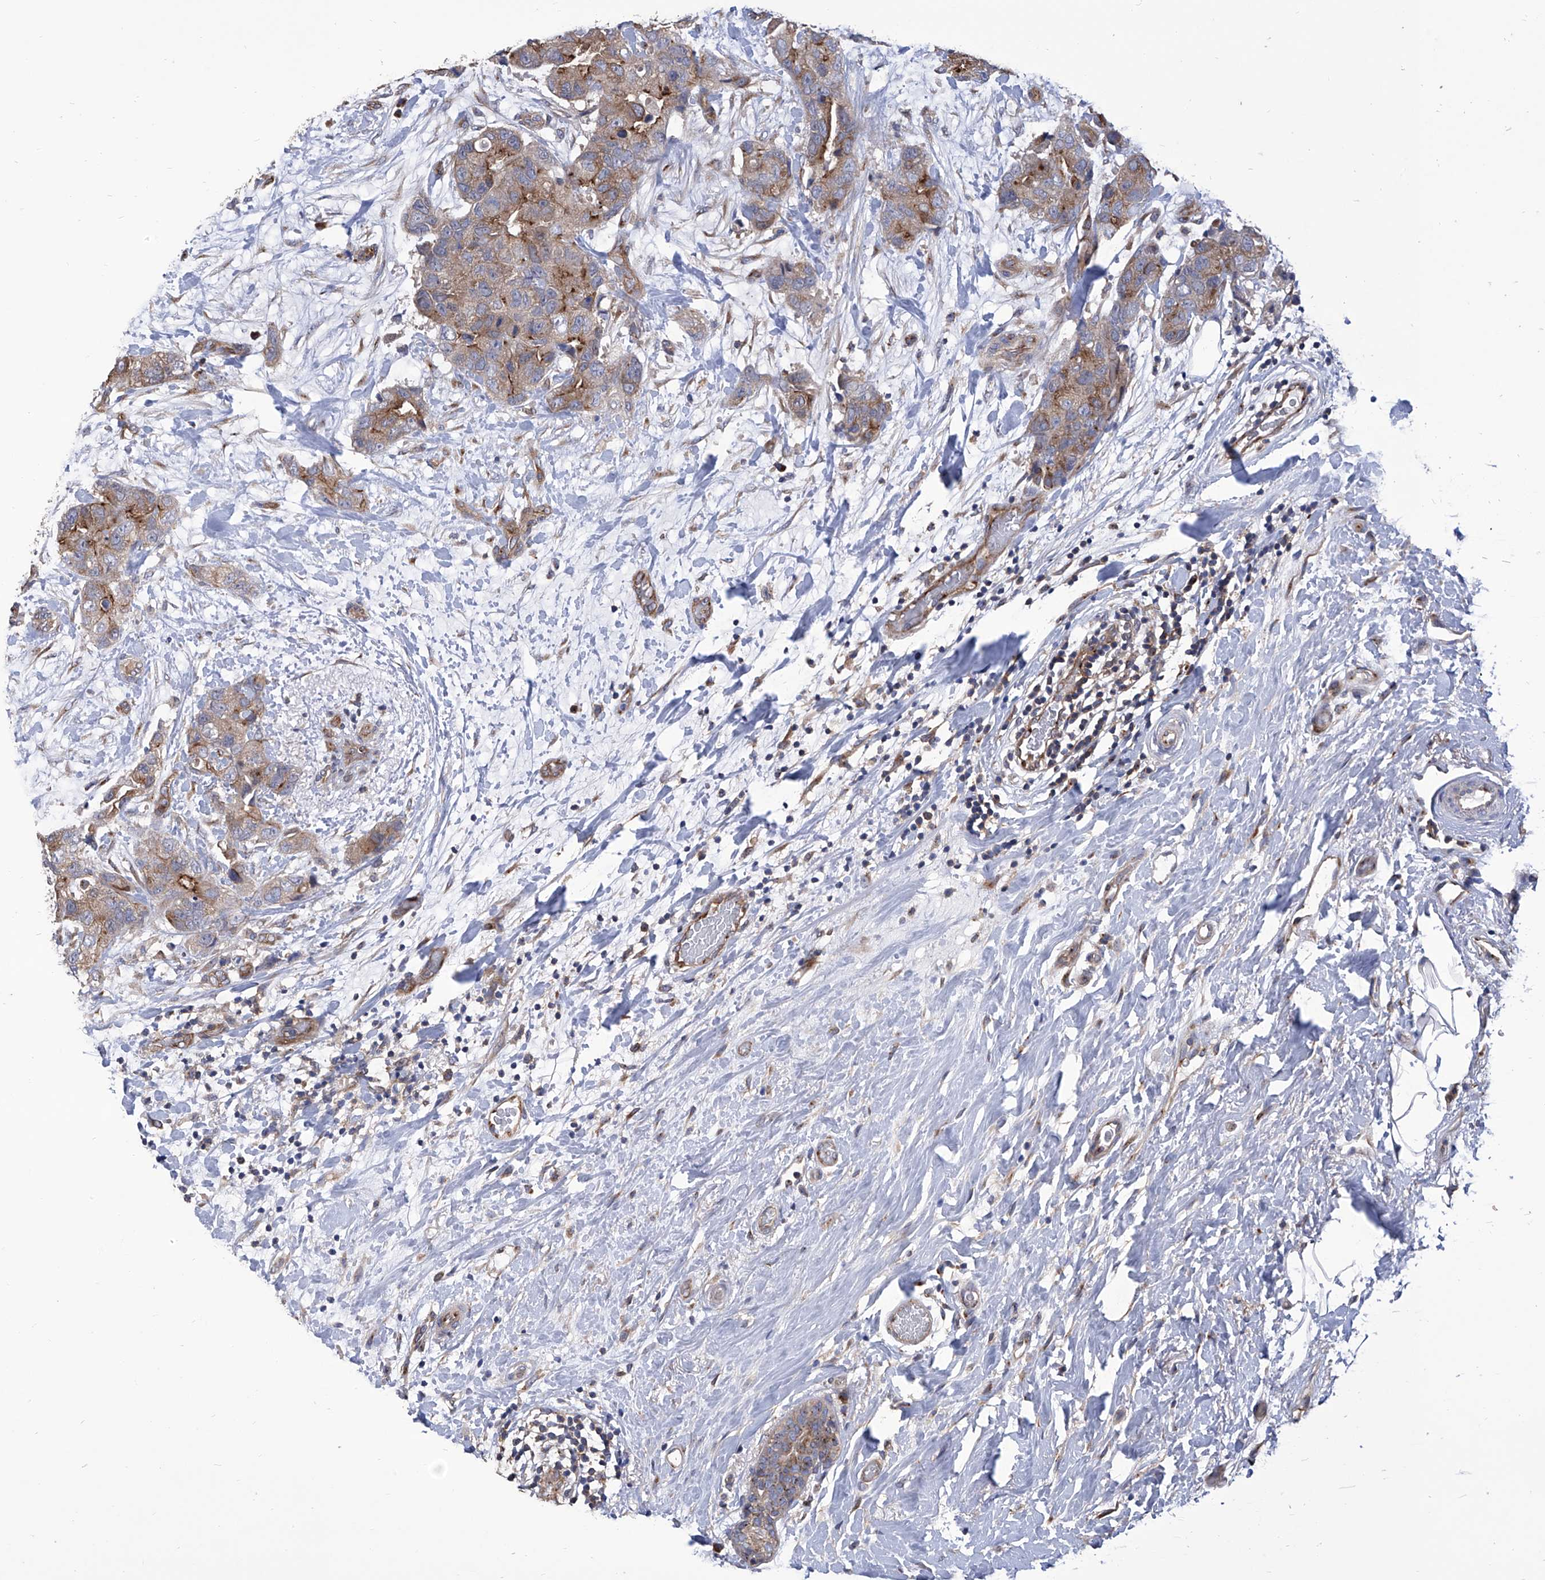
{"staining": {"intensity": "moderate", "quantity": "<25%", "location": "cytoplasmic/membranous"}, "tissue": "breast cancer", "cell_type": "Tumor cells", "image_type": "cancer", "snomed": [{"axis": "morphology", "description": "Duct carcinoma"}, {"axis": "topography", "description": "Breast"}], "caption": "IHC of human intraductal carcinoma (breast) shows low levels of moderate cytoplasmic/membranous positivity in about <25% of tumor cells. (Stains: DAB in brown, nuclei in blue, Microscopy: brightfield microscopy at high magnification).", "gene": "TJAP1", "patient": {"sex": "female", "age": 62}}